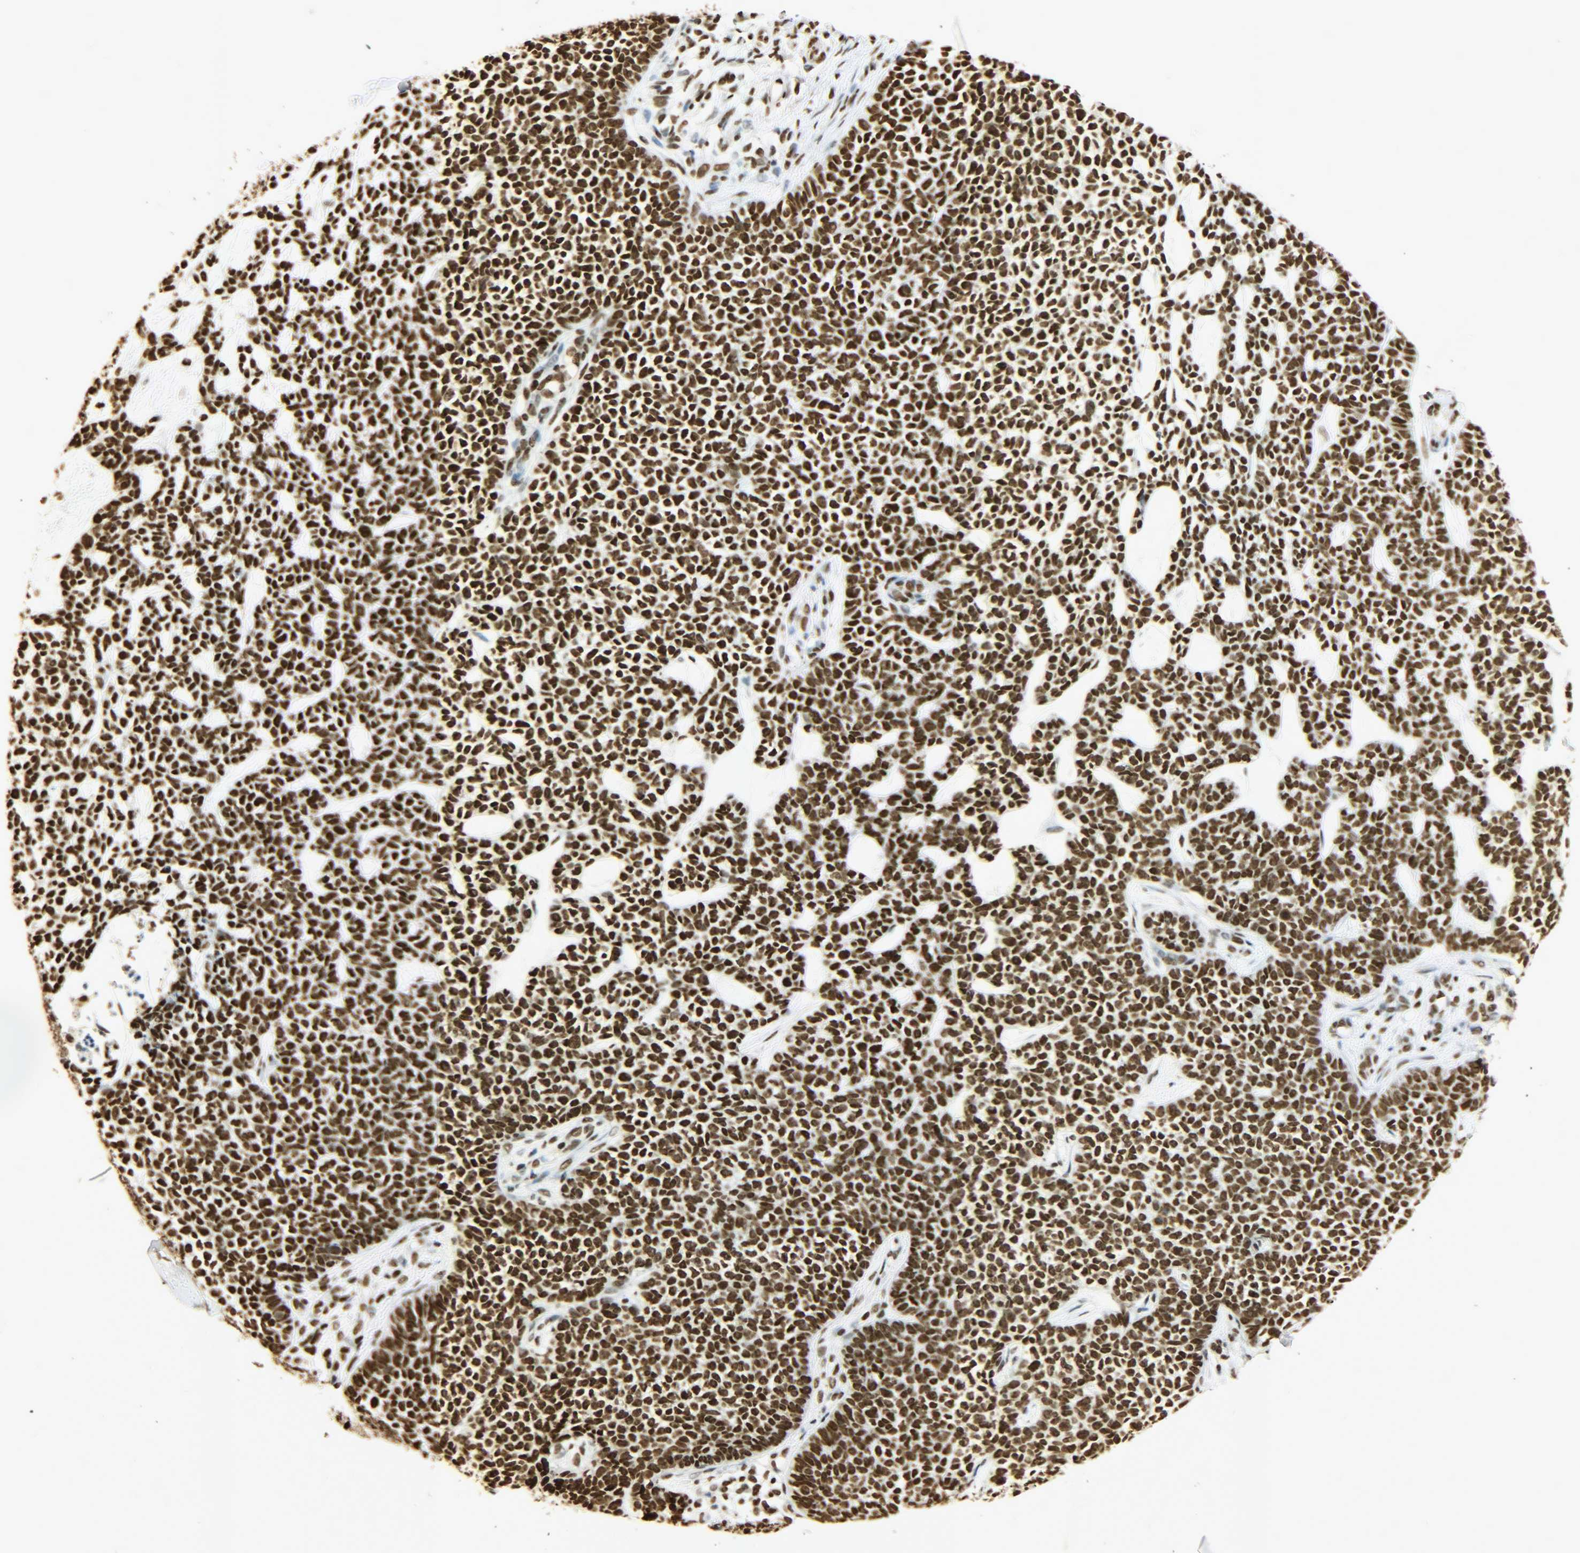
{"staining": {"intensity": "strong", "quantity": ">75%", "location": "nuclear"}, "tissue": "skin cancer", "cell_type": "Tumor cells", "image_type": "cancer", "snomed": [{"axis": "morphology", "description": "Basal cell carcinoma"}, {"axis": "topography", "description": "Skin"}], "caption": "IHC staining of basal cell carcinoma (skin), which demonstrates high levels of strong nuclear staining in about >75% of tumor cells indicating strong nuclear protein positivity. The staining was performed using DAB (3,3'-diaminobenzidine) (brown) for protein detection and nuclei were counterstained in hematoxylin (blue).", "gene": "KHDRBS1", "patient": {"sex": "female", "age": 84}}